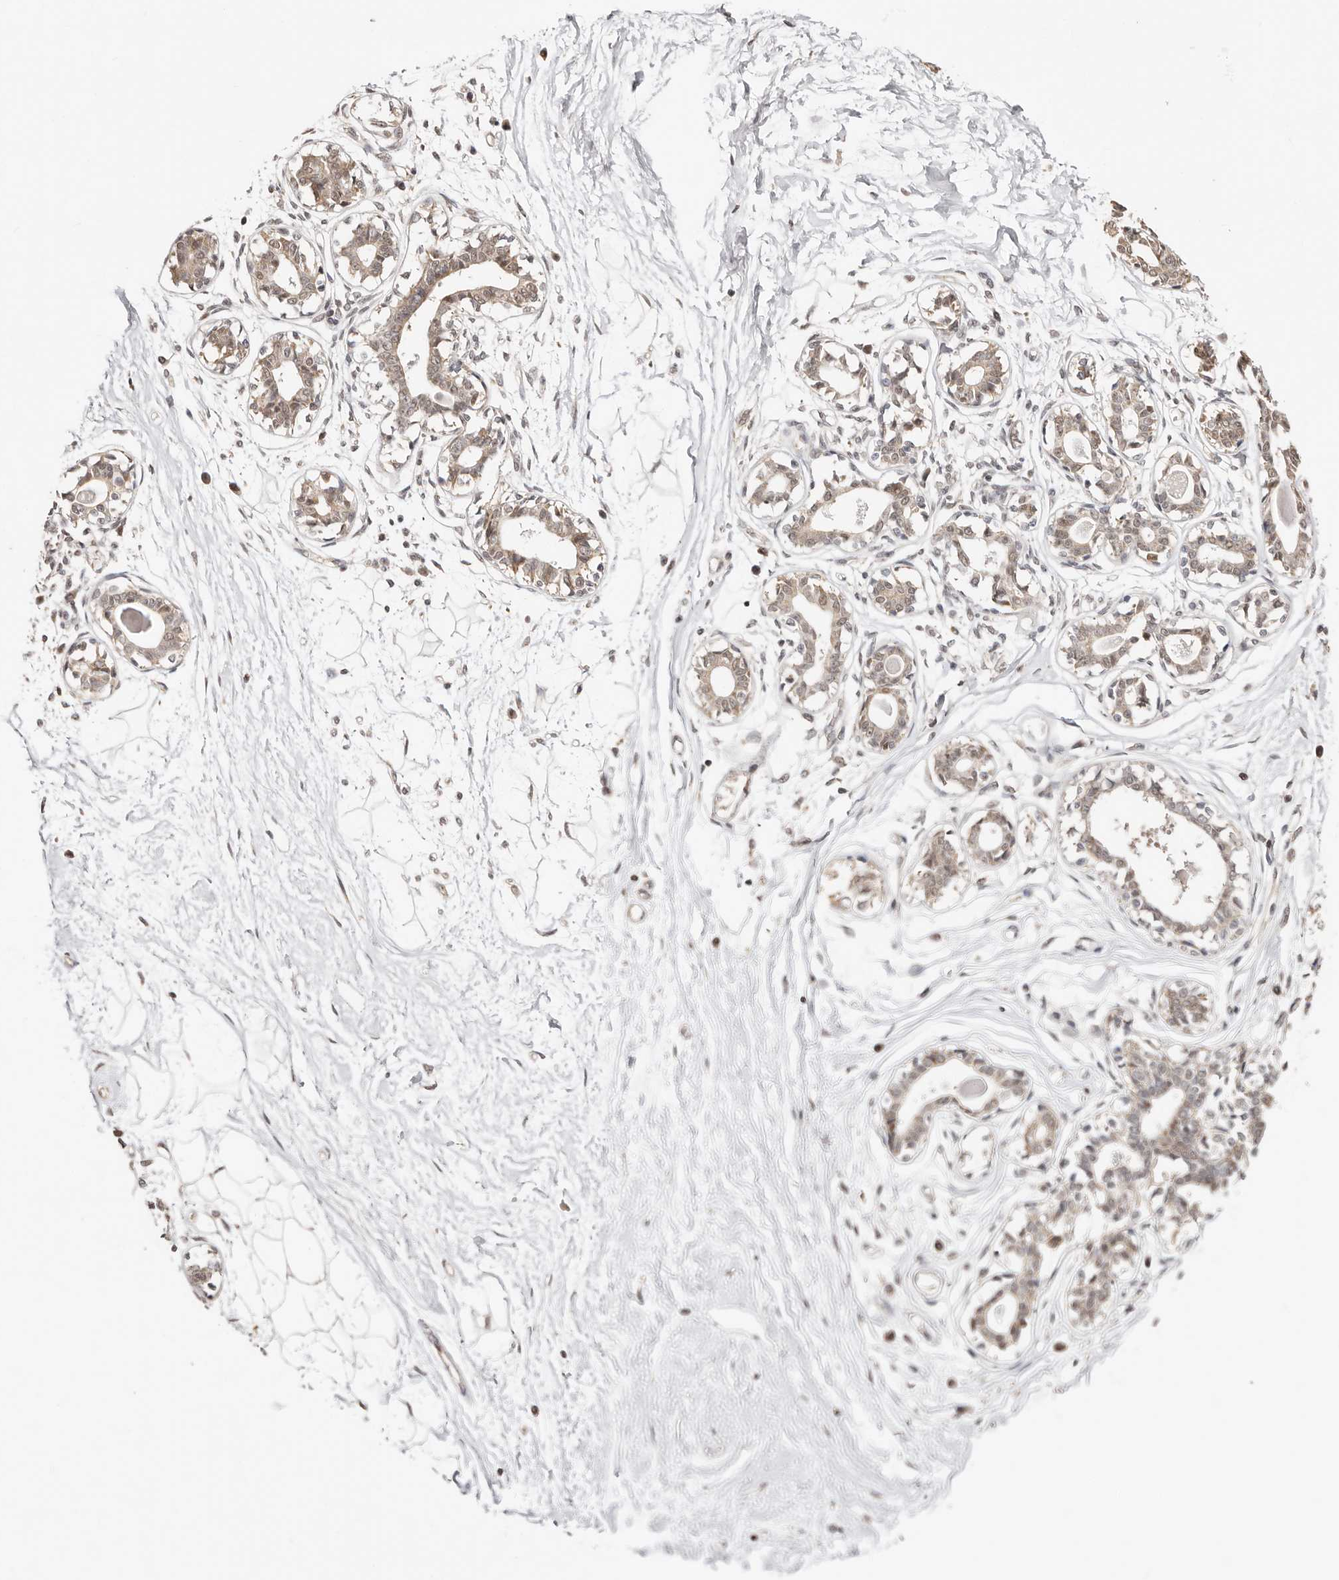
{"staining": {"intensity": "negative", "quantity": "none", "location": "none"}, "tissue": "breast", "cell_type": "Adipocytes", "image_type": "normal", "snomed": [{"axis": "morphology", "description": "Normal tissue, NOS"}, {"axis": "topography", "description": "Breast"}], "caption": "Breast stained for a protein using immunohistochemistry (IHC) exhibits no staining adipocytes.", "gene": "CTNNBL1", "patient": {"sex": "female", "age": 45}}